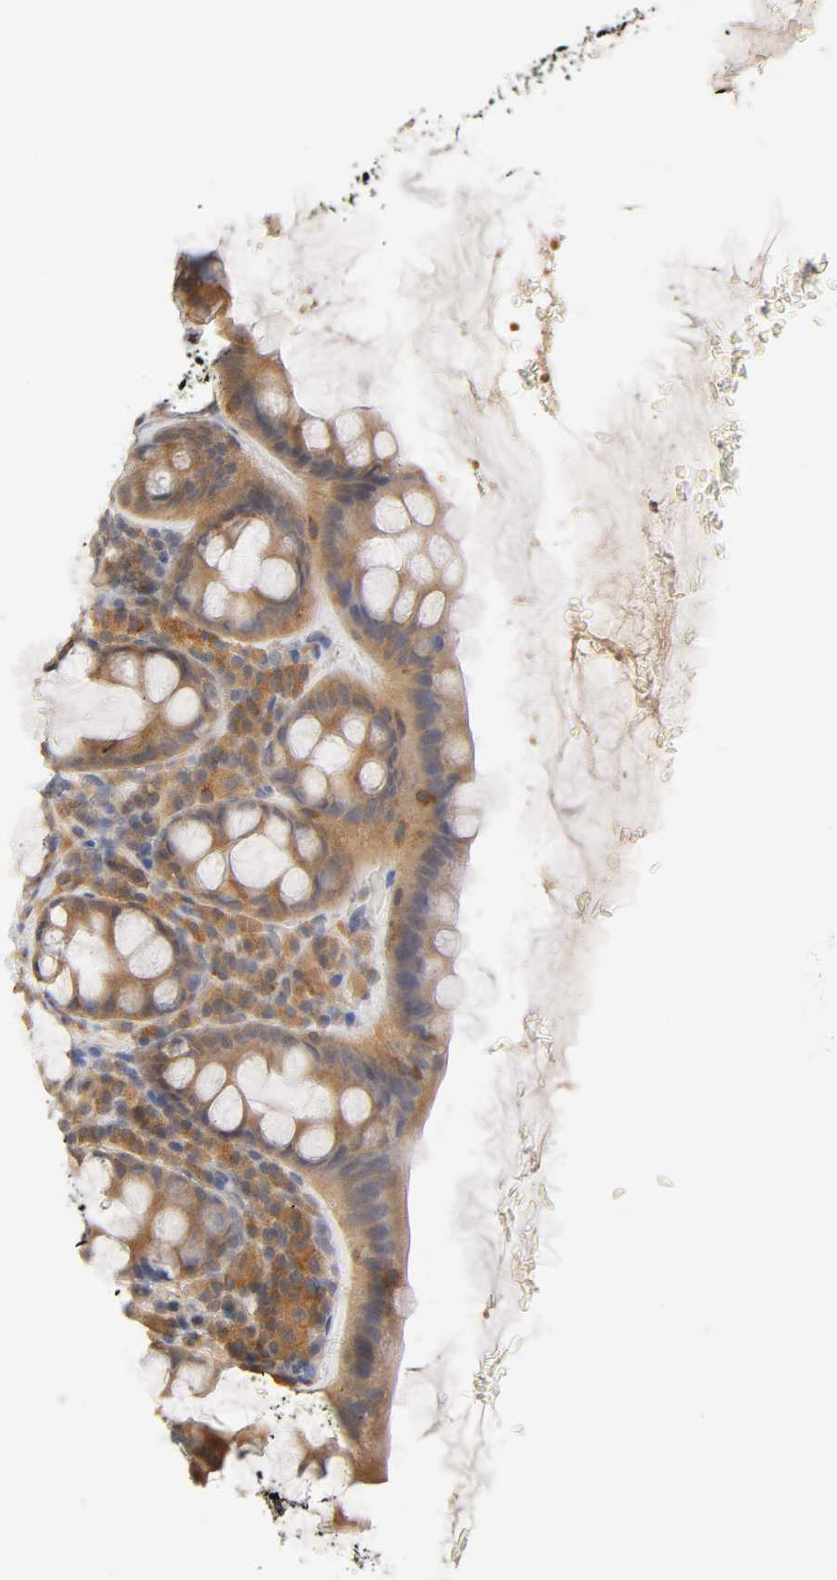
{"staining": {"intensity": "moderate", "quantity": ">75%", "location": "cytoplasmic/membranous"}, "tissue": "rectum", "cell_type": "Glandular cells", "image_type": "normal", "snomed": [{"axis": "morphology", "description": "Normal tissue, NOS"}, {"axis": "topography", "description": "Rectum"}], "caption": "Immunohistochemical staining of normal rectum displays medium levels of moderate cytoplasmic/membranous expression in approximately >75% of glandular cells. (DAB IHC with brightfield microscopy, high magnification).", "gene": "ACTR2", "patient": {"sex": "male", "age": 92}}